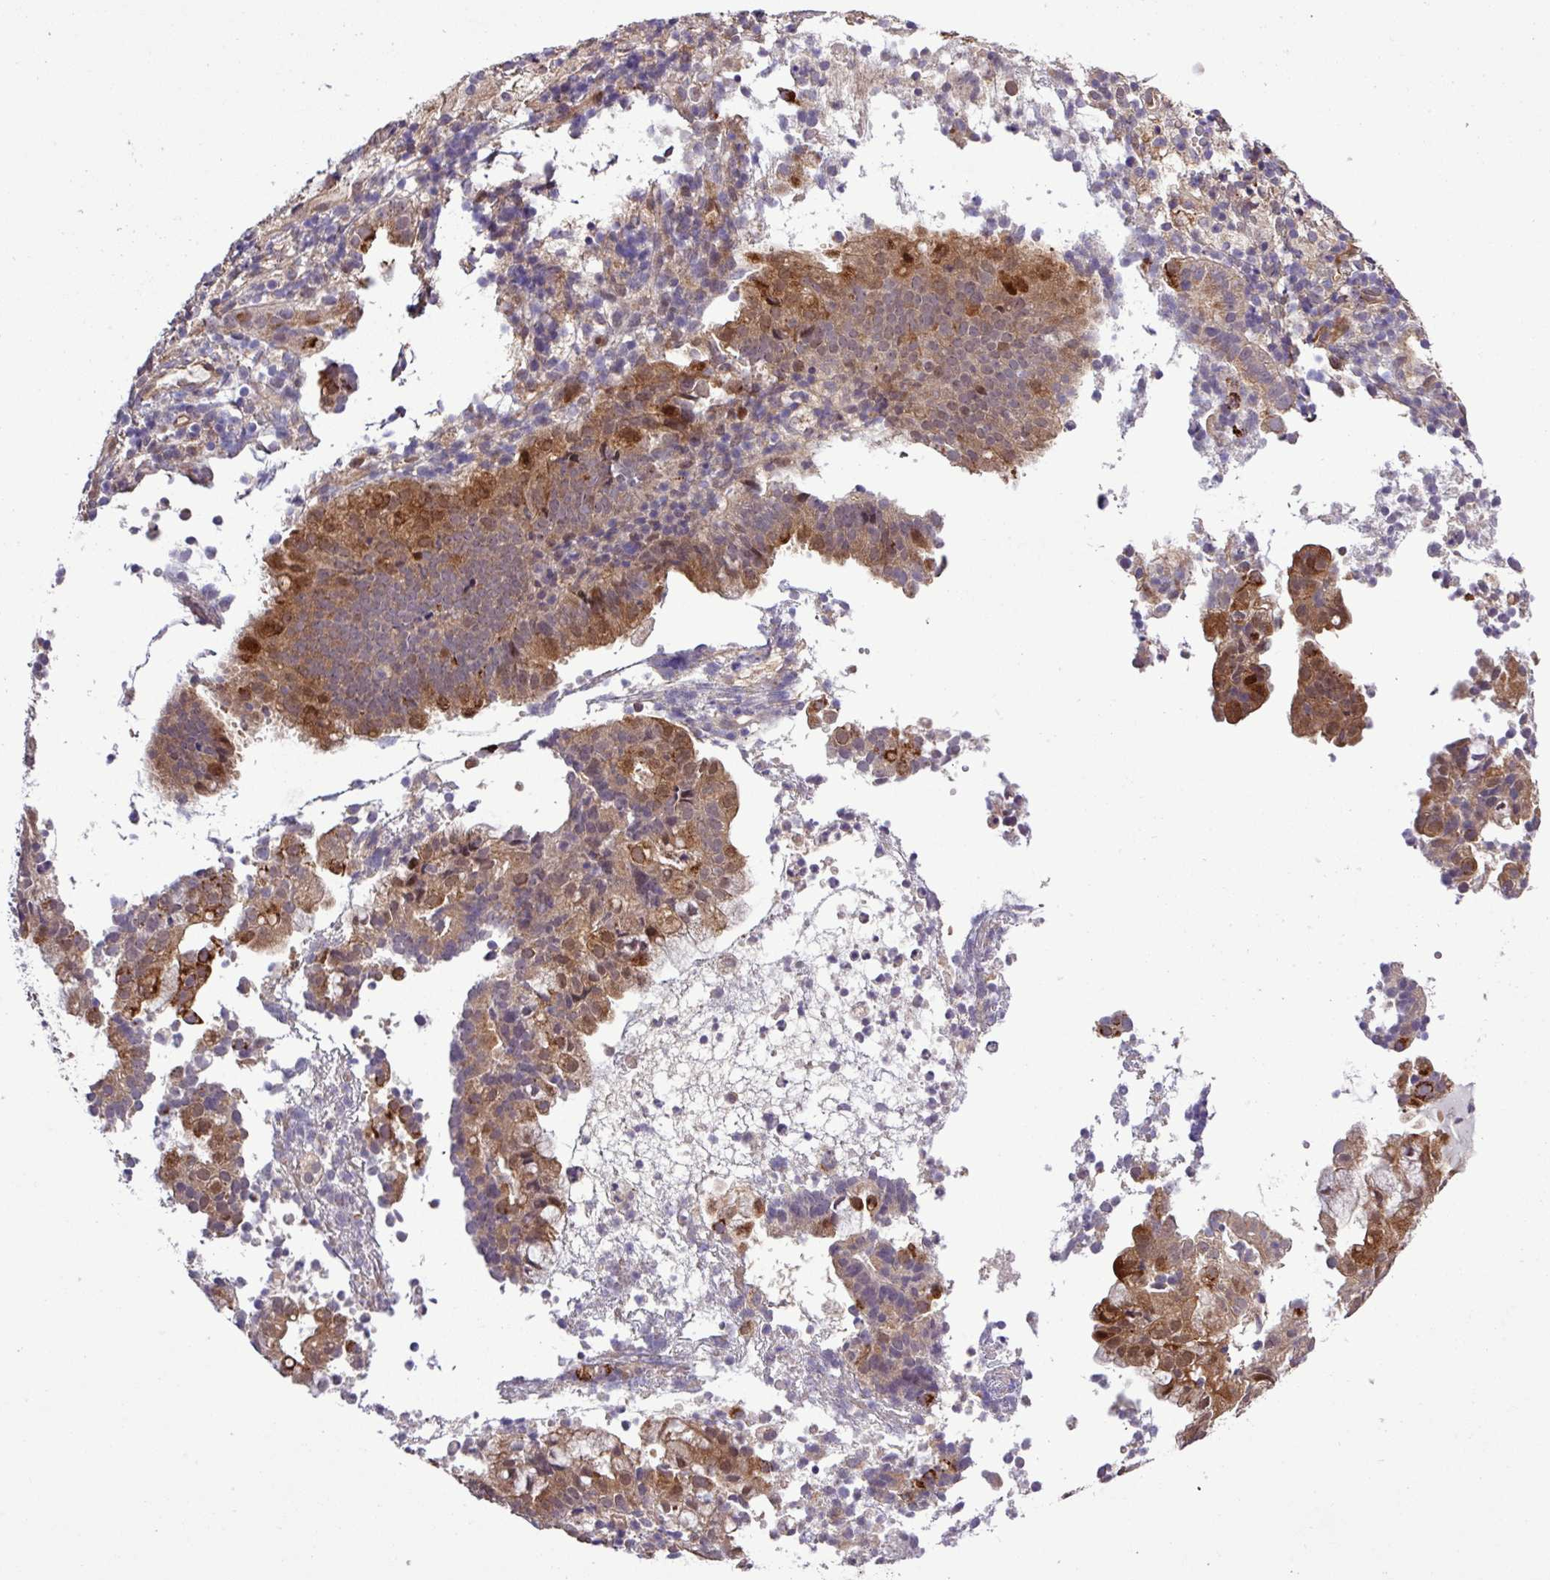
{"staining": {"intensity": "moderate", "quantity": ">75%", "location": "cytoplasmic/membranous,nuclear"}, "tissue": "endometrial cancer", "cell_type": "Tumor cells", "image_type": "cancer", "snomed": [{"axis": "morphology", "description": "Adenocarcinoma, NOS"}, {"axis": "topography", "description": "Endometrium"}], "caption": "An image of endometrial adenocarcinoma stained for a protein reveals moderate cytoplasmic/membranous and nuclear brown staining in tumor cells. (DAB IHC with brightfield microscopy, high magnification).", "gene": "CARHSP1", "patient": {"sex": "female", "age": 80}}